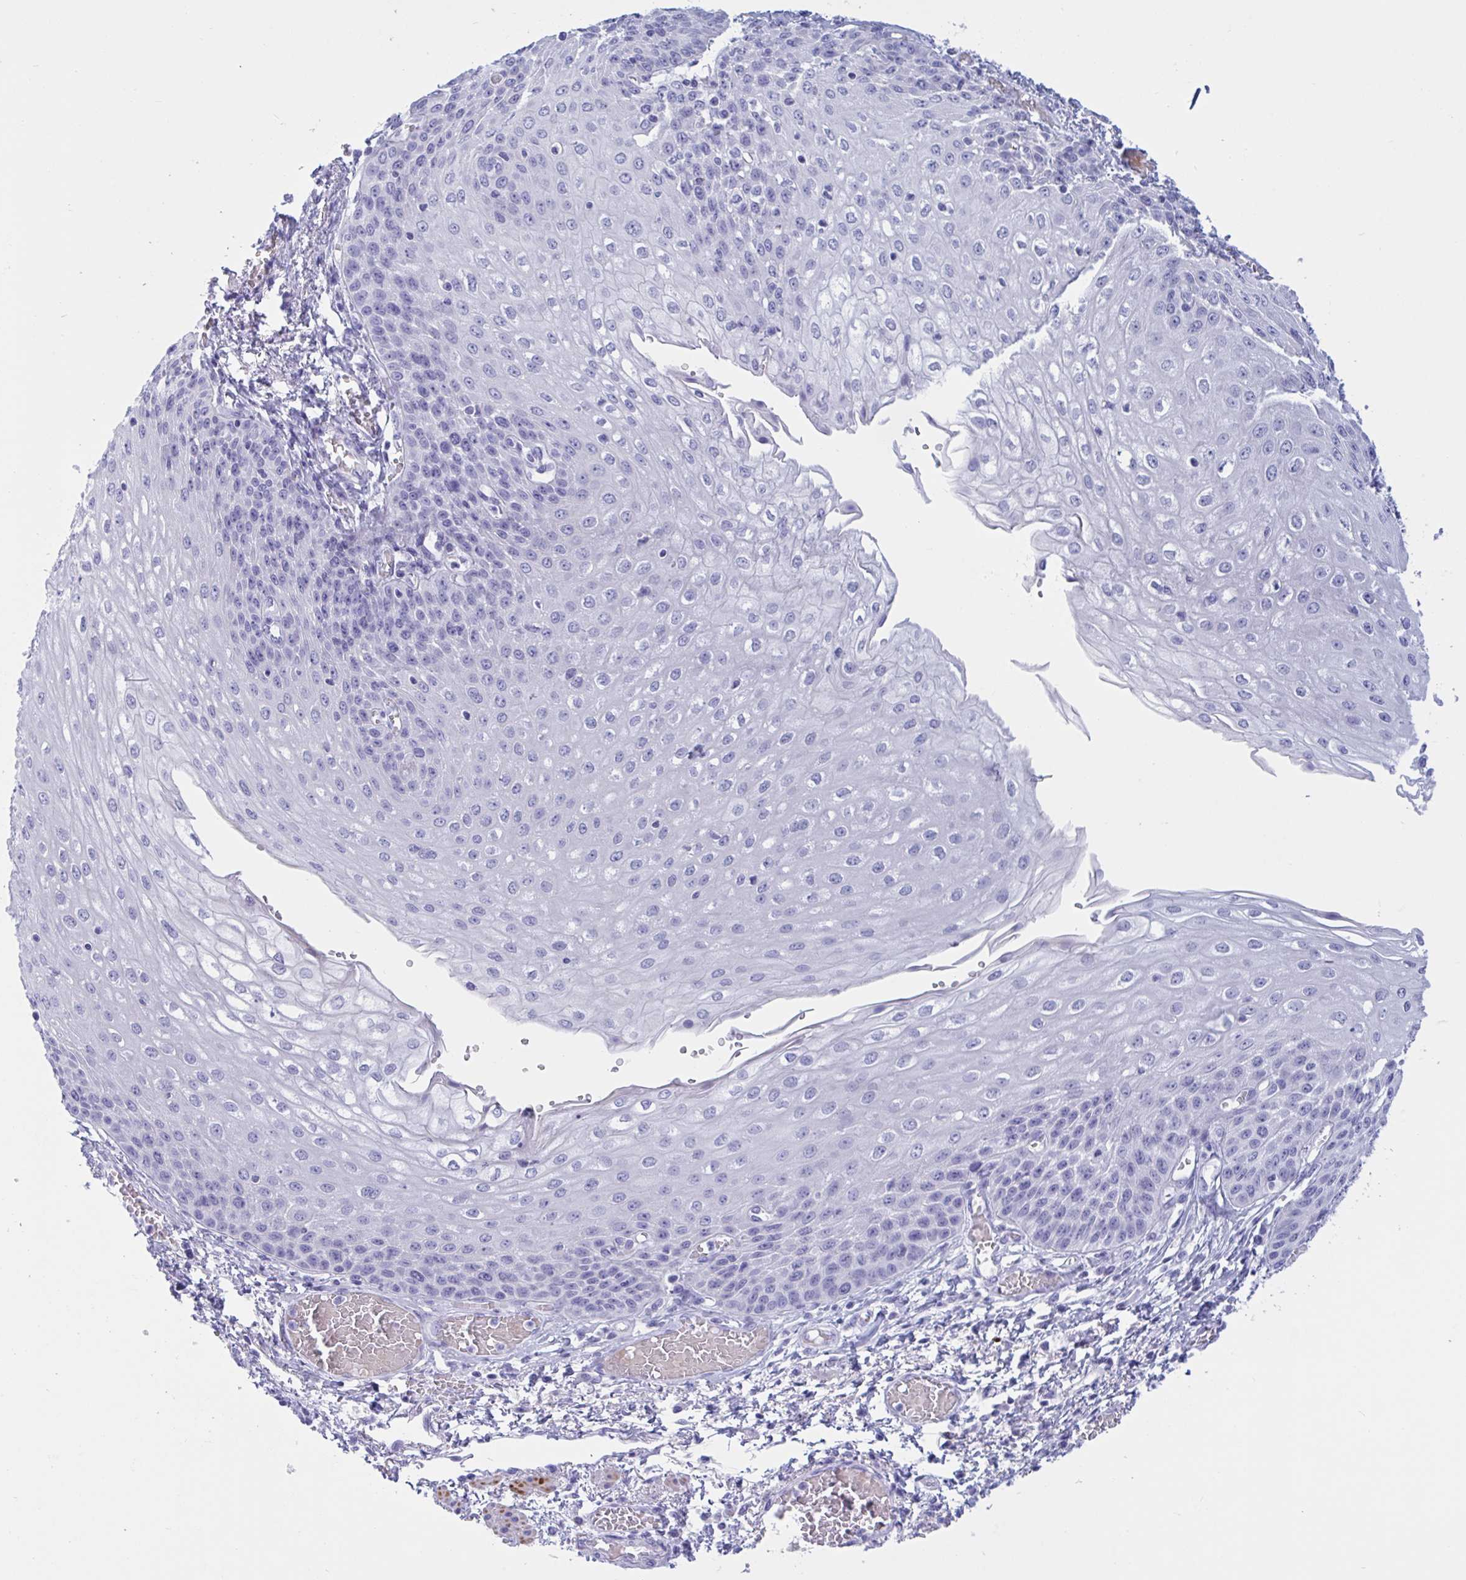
{"staining": {"intensity": "negative", "quantity": "none", "location": "none"}, "tissue": "esophagus", "cell_type": "Squamous epithelial cells", "image_type": "normal", "snomed": [{"axis": "morphology", "description": "Normal tissue, NOS"}, {"axis": "morphology", "description": "Adenocarcinoma, NOS"}, {"axis": "topography", "description": "Esophagus"}], "caption": "The photomicrograph displays no significant expression in squamous epithelial cells of esophagus. (Stains: DAB immunohistochemistry (IHC) with hematoxylin counter stain, Microscopy: brightfield microscopy at high magnification).", "gene": "OXLD1", "patient": {"sex": "male", "age": 81}}